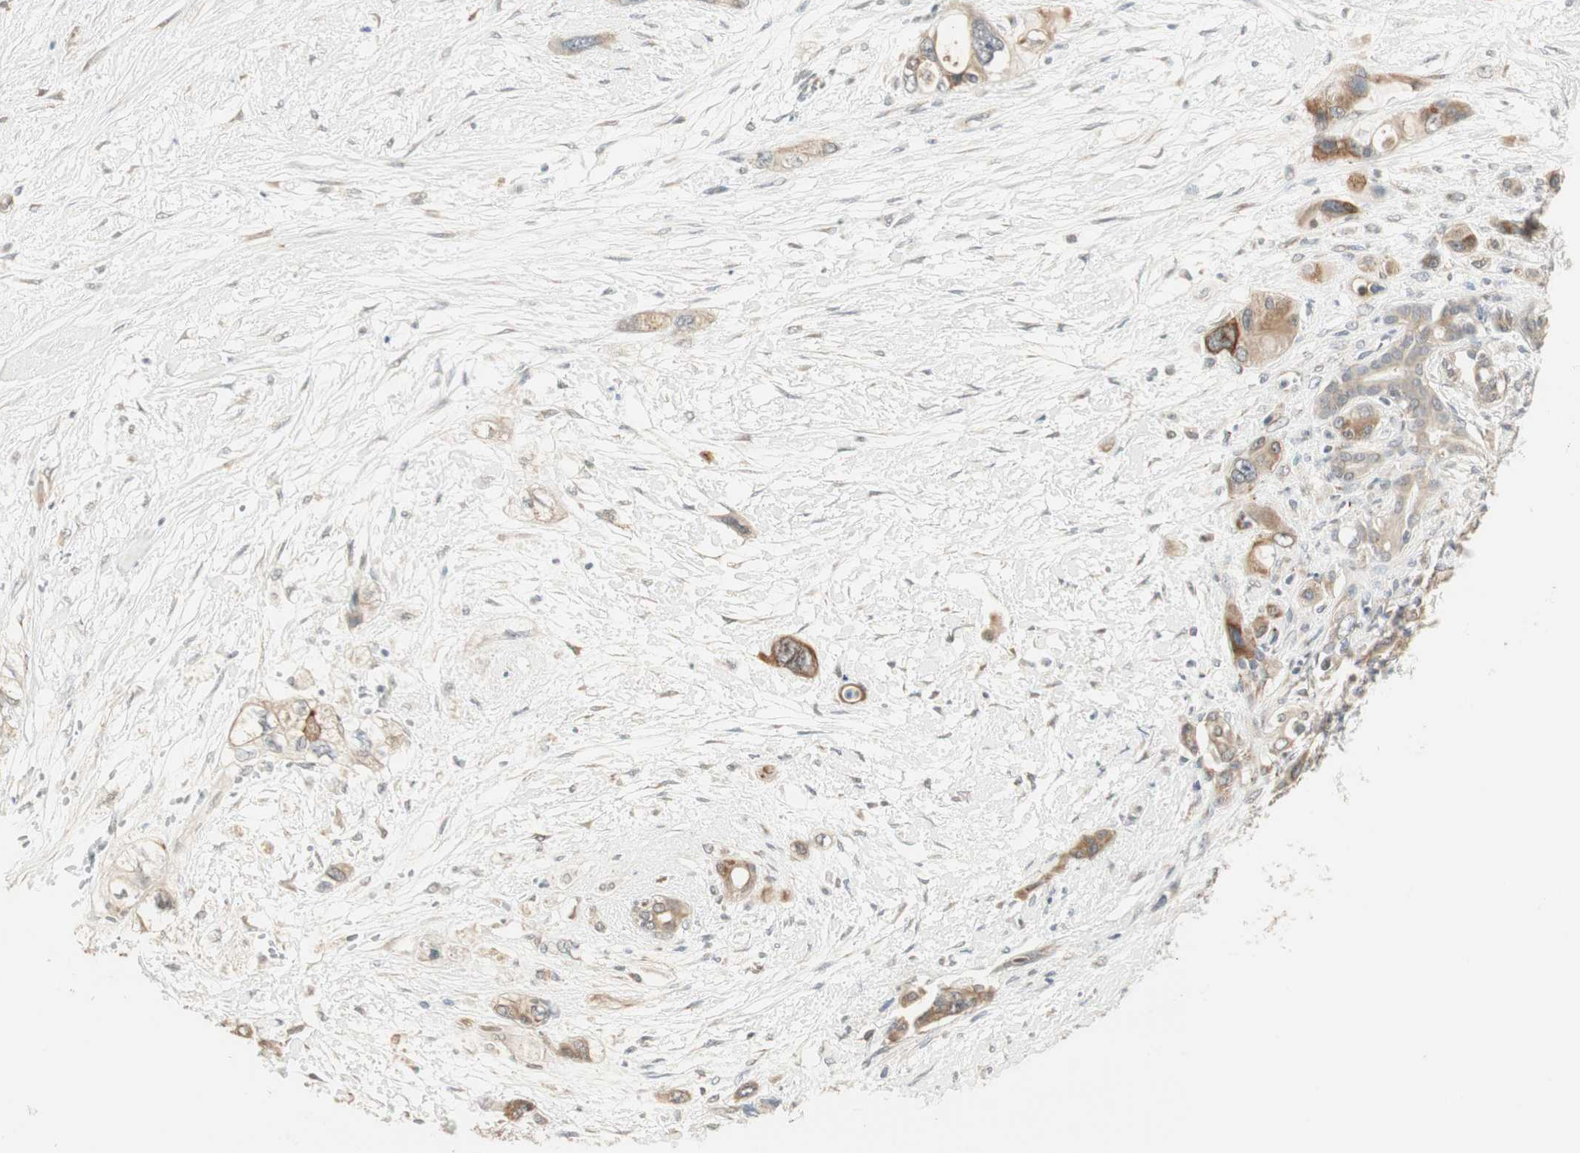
{"staining": {"intensity": "moderate", "quantity": ">75%", "location": "cytoplasmic/membranous"}, "tissue": "pancreatic cancer", "cell_type": "Tumor cells", "image_type": "cancer", "snomed": [{"axis": "morphology", "description": "Adenocarcinoma, NOS"}, {"axis": "topography", "description": "Pancreas"}], "caption": "Approximately >75% of tumor cells in human pancreatic cancer (adenocarcinoma) exhibit moderate cytoplasmic/membranous protein staining as visualized by brown immunohistochemical staining.", "gene": "TASOR", "patient": {"sex": "male", "age": 46}}